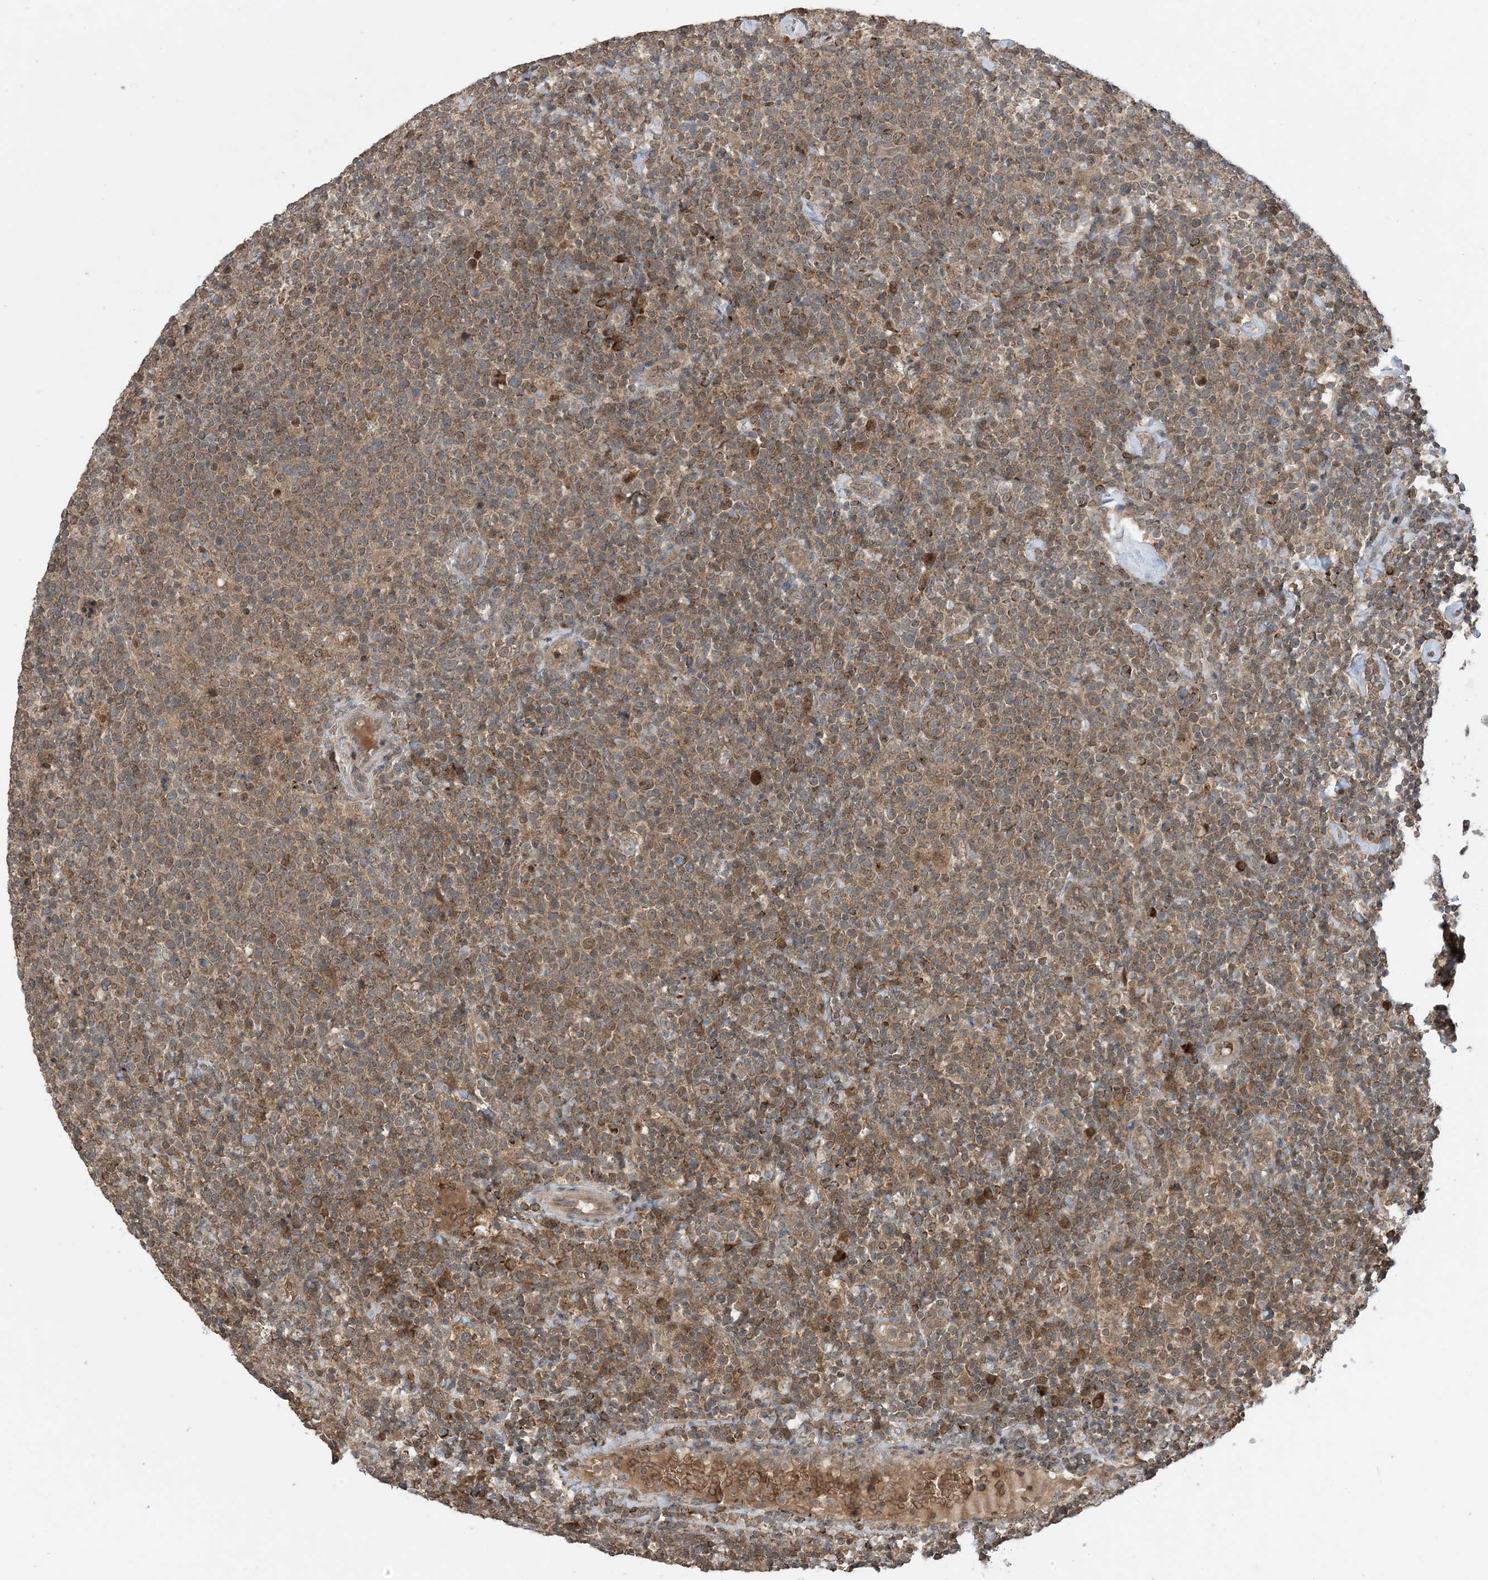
{"staining": {"intensity": "moderate", "quantity": ">75%", "location": "cytoplasmic/membranous"}, "tissue": "lymphoma", "cell_type": "Tumor cells", "image_type": "cancer", "snomed": [{"axis": "morphology", "description": "Malignant lymphoma, non-Hodgkin's type, High grade"}, {"axis": "topography", "description": "Lymph node"}], "caption": "Immunohistochemical staining of human malignant lymphoma, non-Hodgkin's type (high-grade) demonstrates medium levels of moderate cytoplasmic/membranous positivity in approximately >75% of tumor cells.", "gene": "PUSL1", "patient": {"sex": "male", "age": 61}}